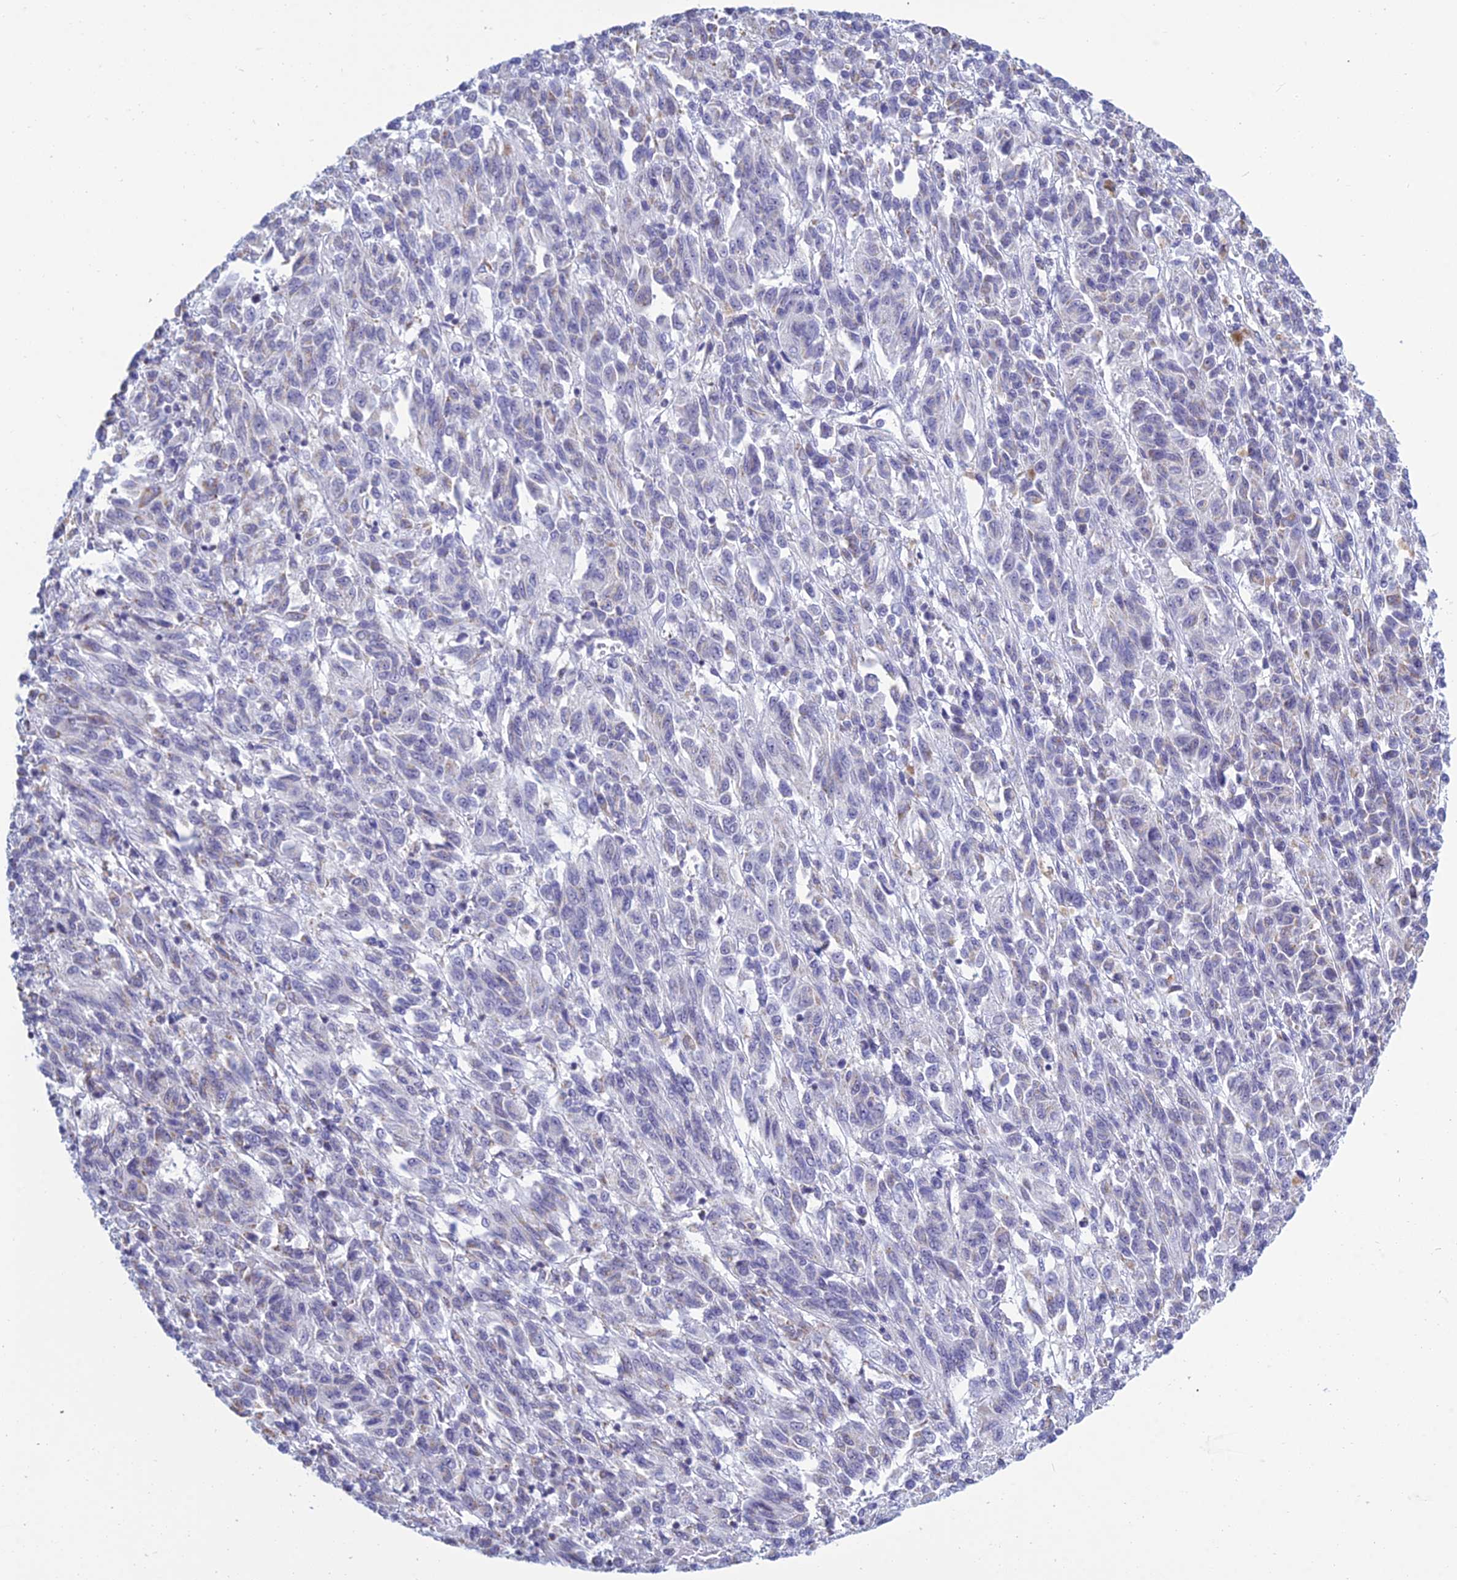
{"staining": {"intensity": "negative", "quantity": "none", "location": "none"}, "tissue": "melanoma", "cell_type": "Tumor cells", "image_type": "cancer", "snomed": [{"axis": "morphology", "description": "Malignant melanoma, Metastatic site"}, {"axis": "topography", "description": "Lung"}], "caption": "High magnification brightfield microscopy of malignant melanoma (metastatic site) stained with DAB (3,3'-diaminobenzidine) (brown) and counterstained with hematoxylin (blue): tumor cells show no significant expression.", "gene": "KLF14", "patient": {"sex": "male", "age": 64}}